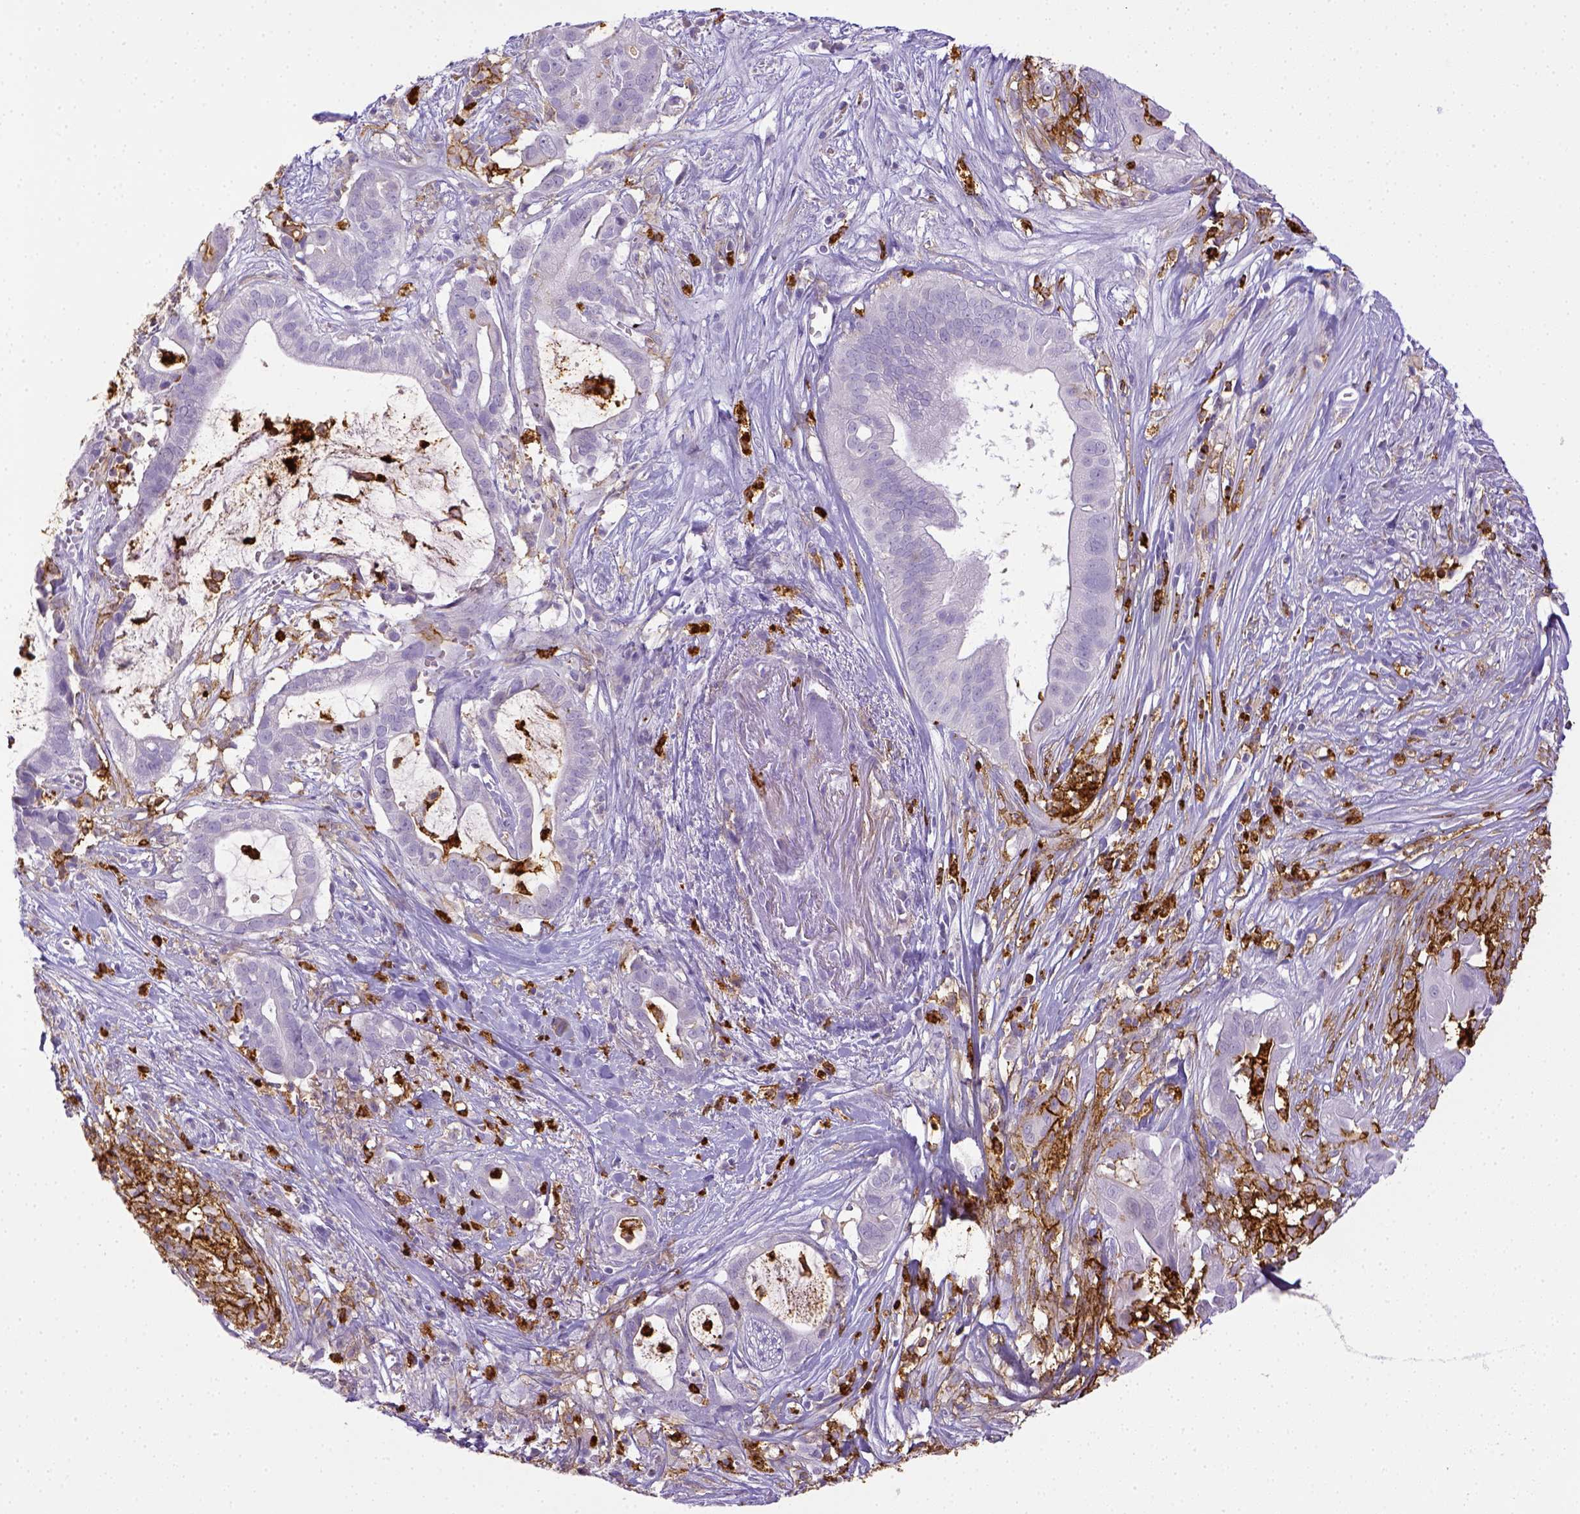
{"staining": {"intensity": "negative", "quantity": "none", "location": "none"}, "tissue": "pancreatic cancer", "cell_type": "Tumor cells", "image_type": "cancer", "snomed": [{"axis": "morphology", "description": "Adenocarcinoma, NOS"}, {"axis": "topography", "description": "Pancreas"}], "caption": "Immunohistochemical staining of human pancreatic adenocarcinoma displays no significant positivity in tumor cells.", "gene": "ITGAM", "patient": {"sex": "male", "age": 61}}